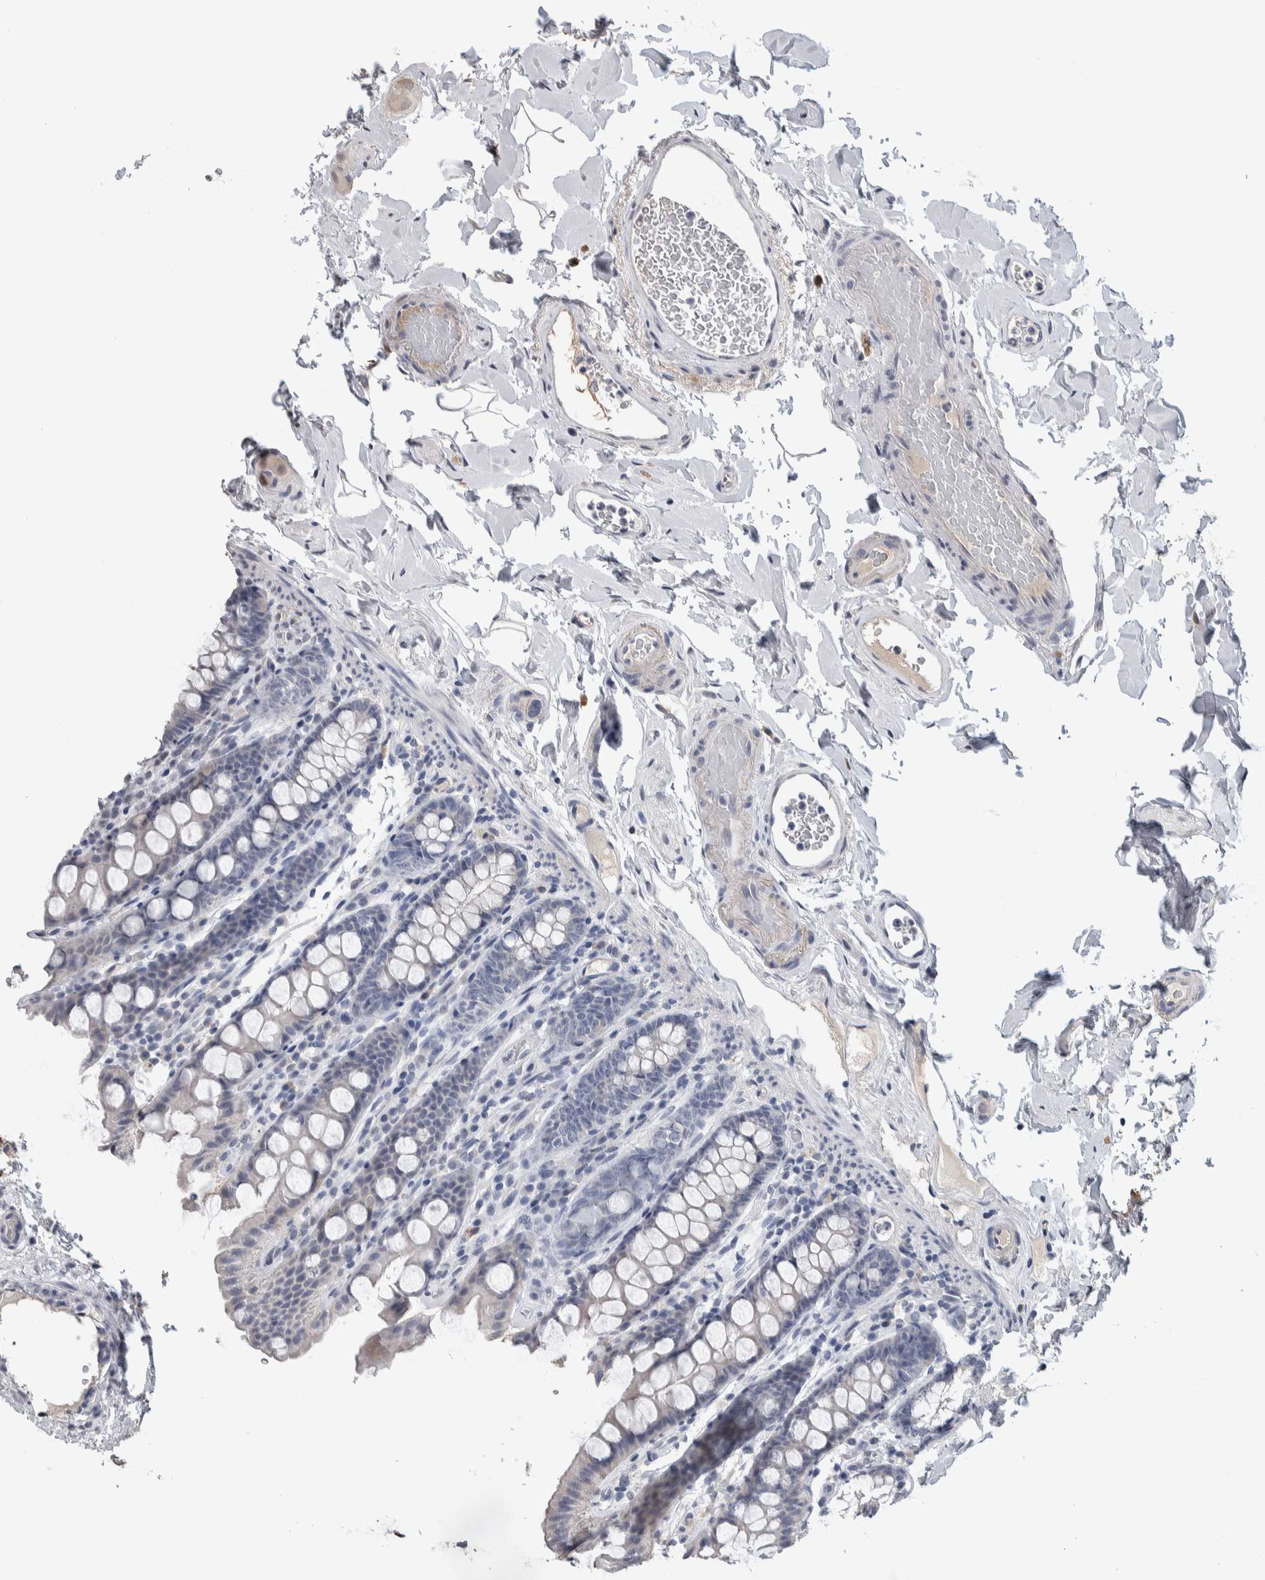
{"staining": {"intensity": "negative", "quantity": "none", "location": "none"}, "tissue": "colon", "cell_type": "Endothelial cells", "image_type": "normal", "snomed": [{"axis": "morphology", "description": "Normal tissue, NOS"}, {"axis": "topography", "description": "Colon"}, {"axis": "topography", "description": "Peripheral nerve tissue"}], "caption": "An immunohistochemistry micrograph of normal colon is shown. There is no staining in endothelial cells of colon. (Immunohistochemistry, brightfield microscopy, high magnification).", "gene": "TMEM102", "patient": {"sex": "female", "age": 61}}